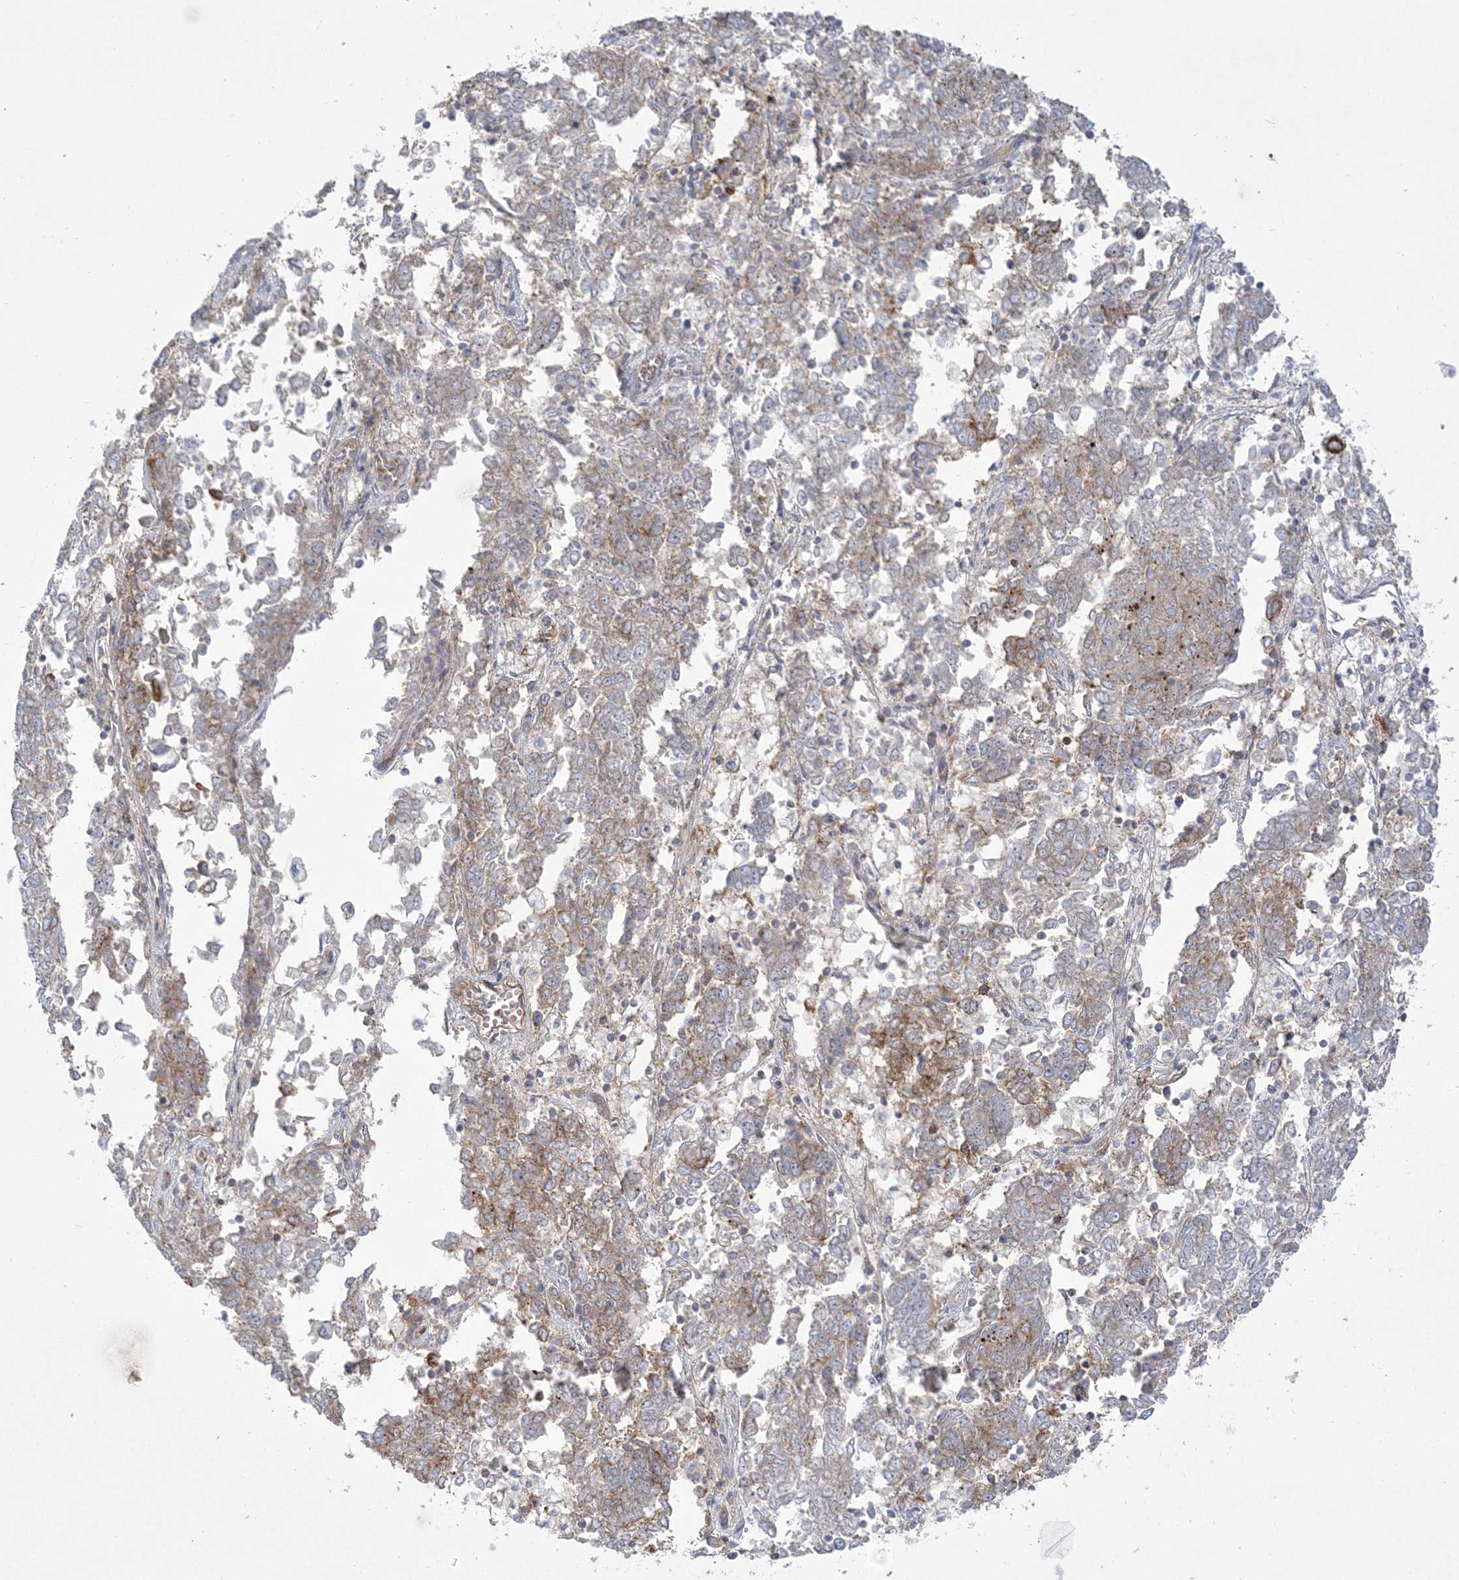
{"staining": {"intensity": "weak", "quantity": "25%-75%", "location": "cytoplasmic/membranous"}, "tissue": "endometrial cancer", "cell_type": "Tumor cells", "image_type": "cancer", "snomed": [{"axis": "morphology", "description": "Adenocarcinoma, NOS"}, {"axis": "topography", "description": "Endometrium"}], "caption": "Weak cytoplasmic/membranous protein positivity is appreciated in about 25%-75% of tumor cells in endometrial cancer. (Brightfield microscopy of DAB IHC at high magnification).", "gene": "ADAMTS12", "patient": {"sex": "female", "age": 80}}